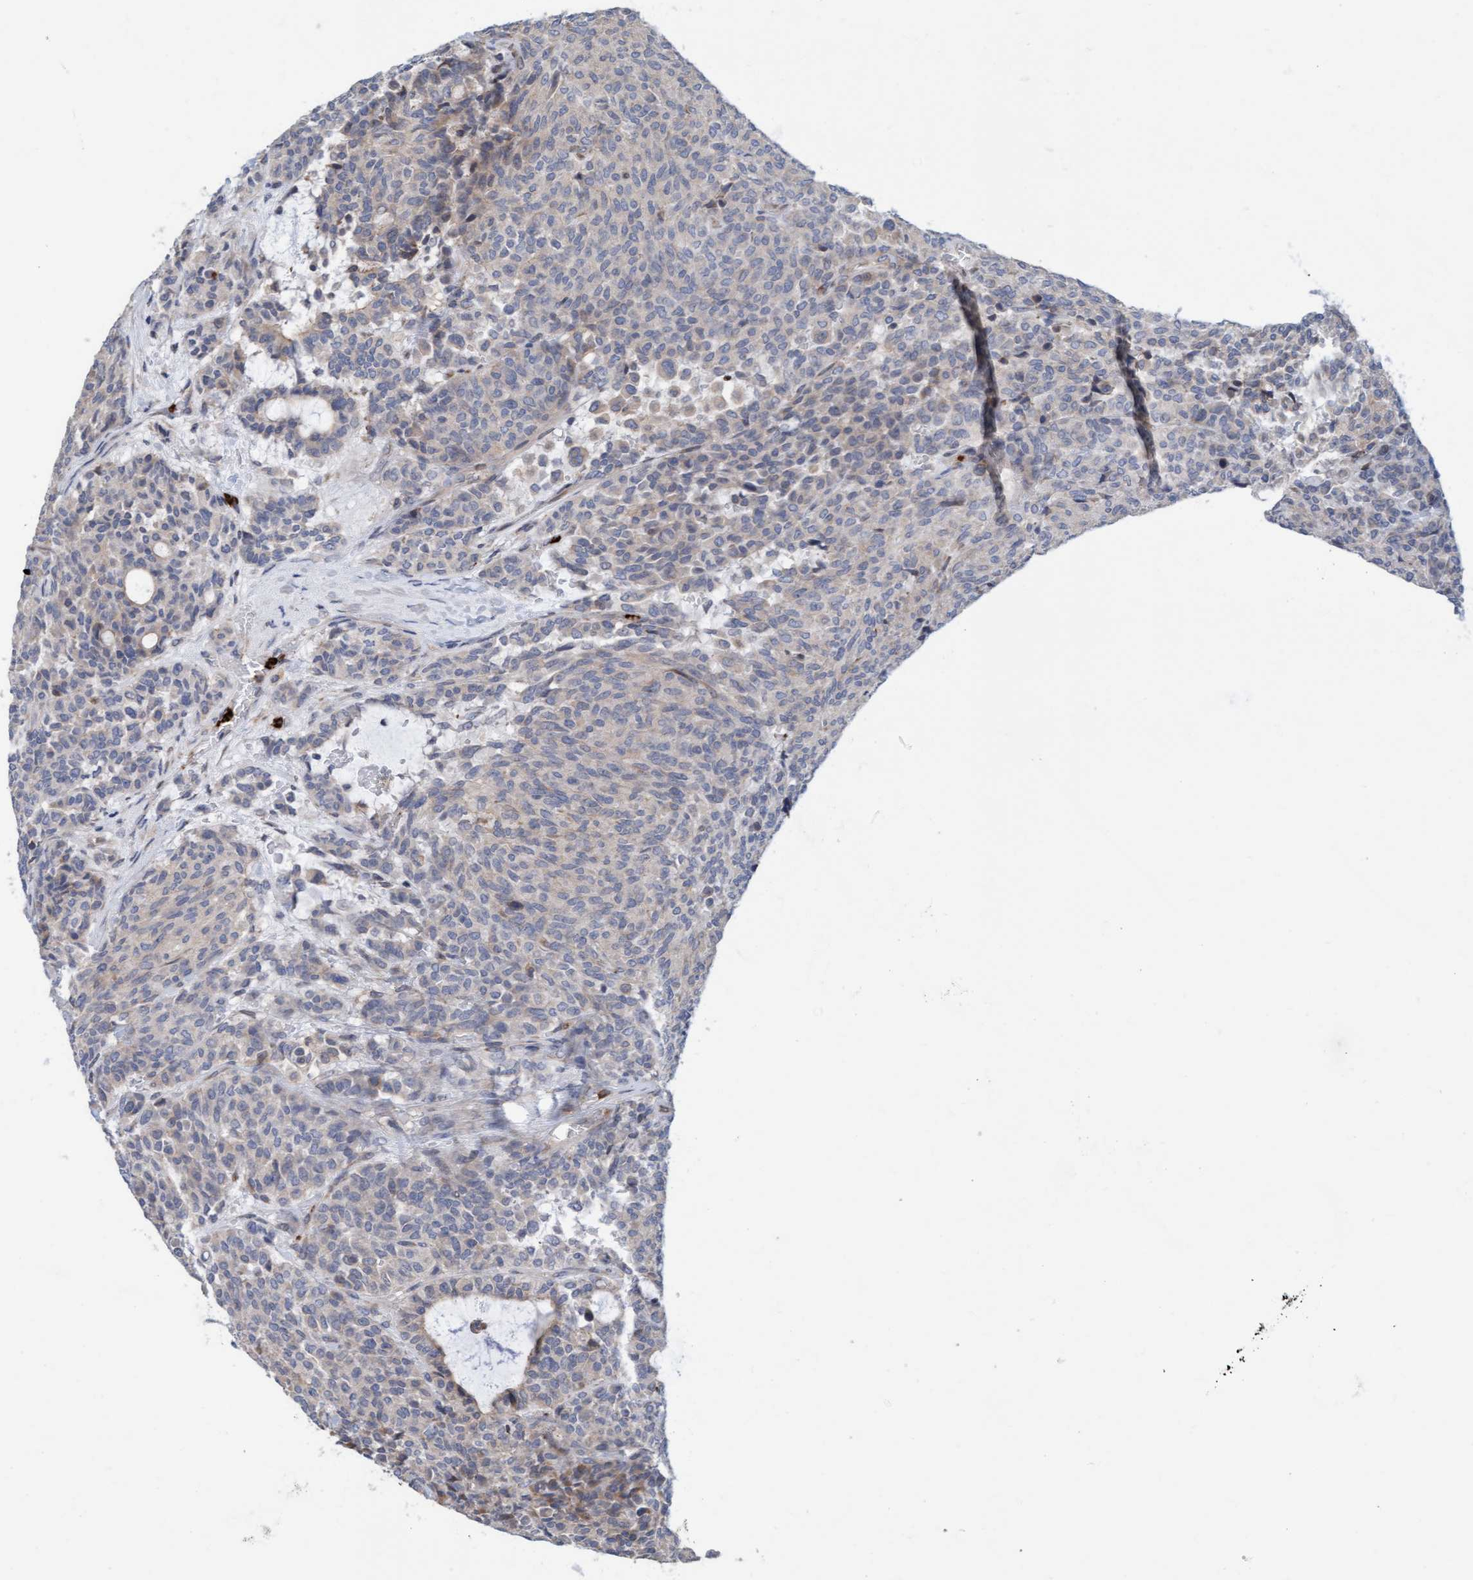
{"staining": {"intensity": "negative", "quantity": "none", "location": "none"}, "tissue": "carcinoid", "cell_type": "Tumor cells", "image_type": "cancer", "snomed": [{"axis": "morphology", "description": "Carcinoid, malignant, NOS"}, {"axis": "topography", "description": "Pancreas"}], "caption": "DAB immunohistochemical staining of malignant carcinoid displays no significant staining in tumor cells. (Stains: DAB immunohistochemistry (IHC) with hematoxylin counter stain, Microscopy: brightfield microscopy at high magnification).", "gene": "MMP8", "patient": {"sex": "female", "age": 54}}